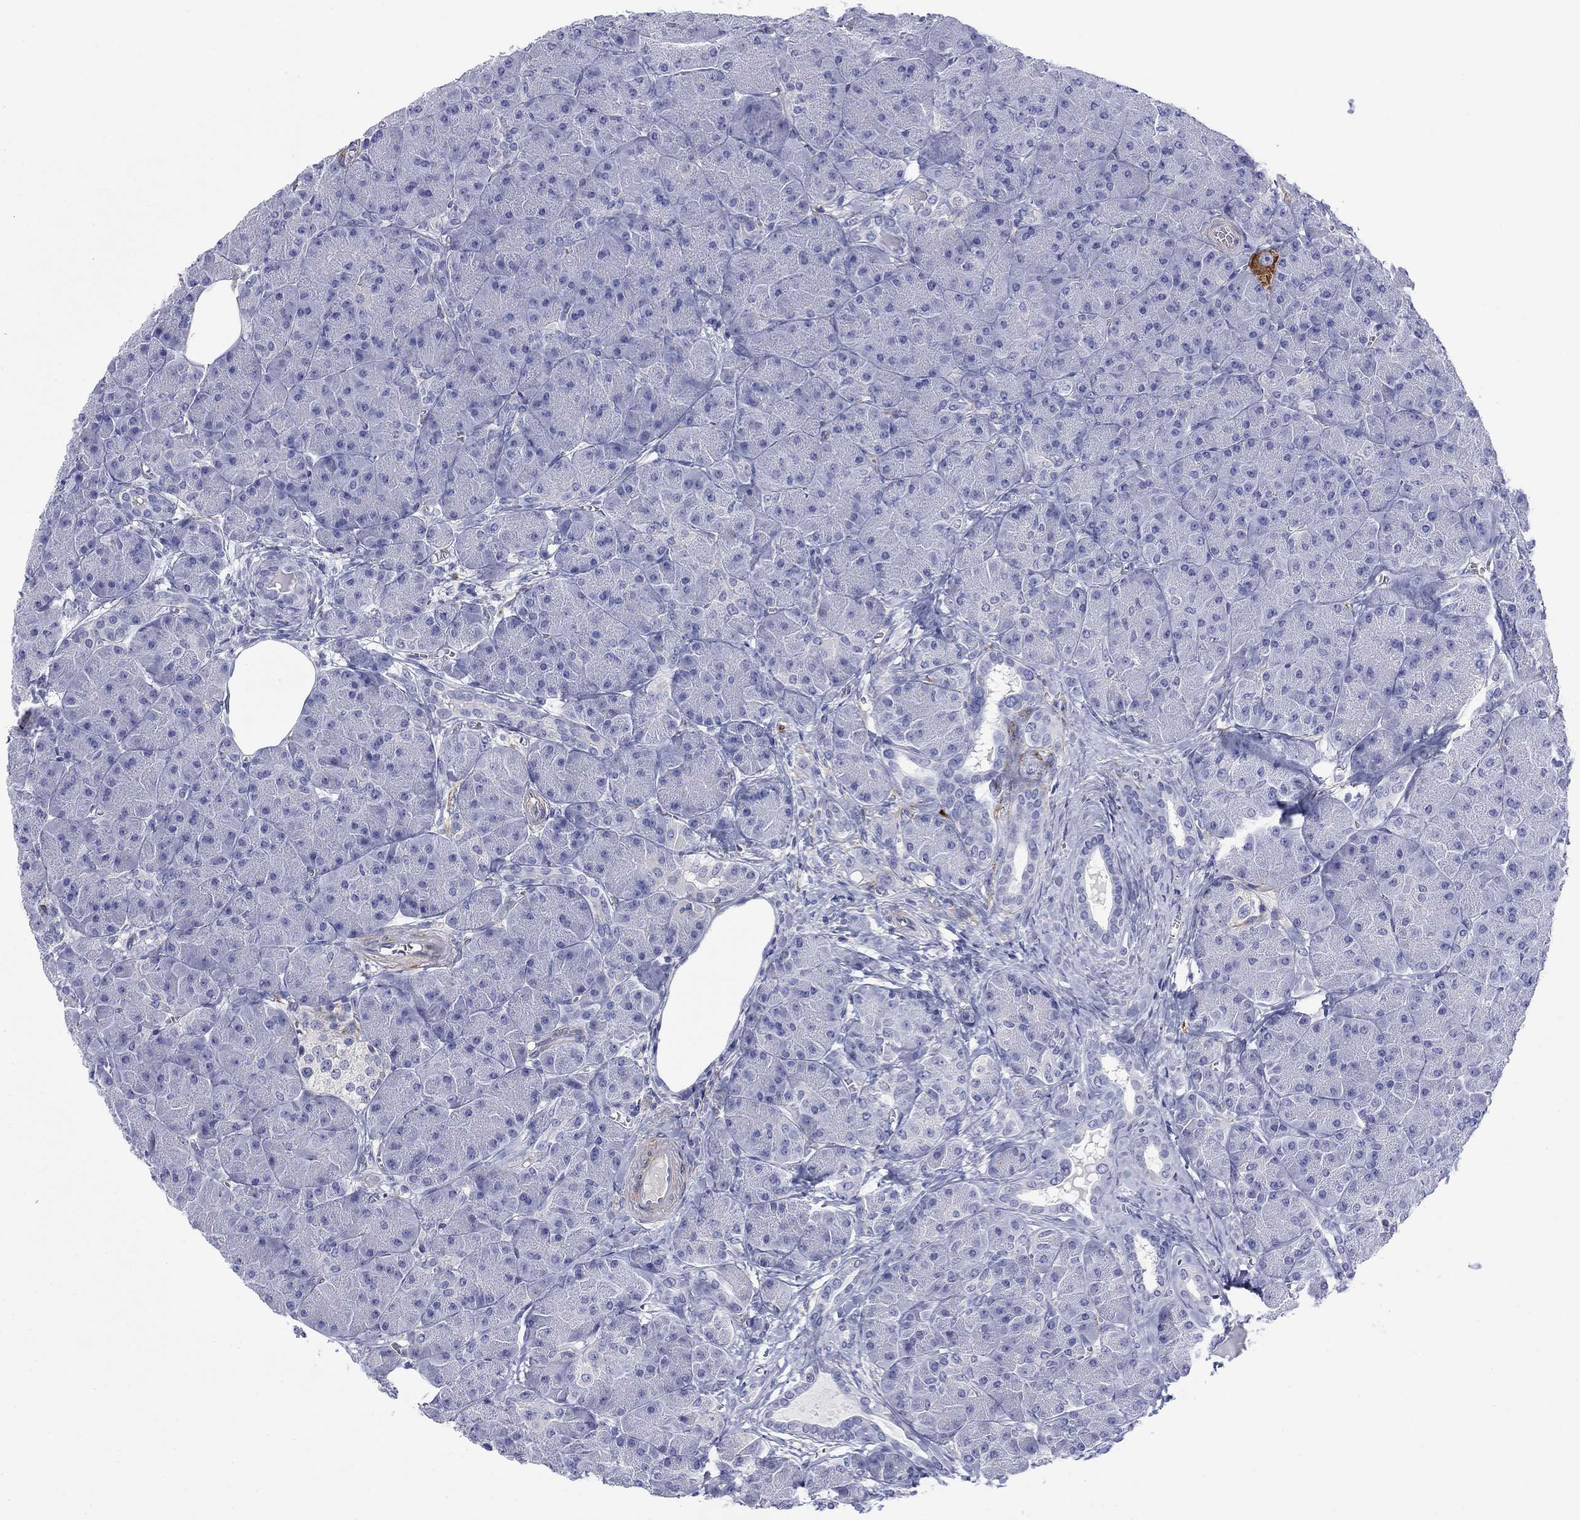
{"staining": {"intensity": "negative", "quantity": "none", "location": "none"}, "tissue": "pancreas", "cell_type": "Exocrine glandular cells", "image_type": "normal", "snomed": [{"axis": "morphology", "description": "Normal tissue, NOS"}, {"axis": "topography", "description": "Pancreas"}], "caption": "Immunohistochemical staining of unremarkable human pancreas reveals no significant expression in exocrine glandular cells. (Stains: DAB IHC with hematoxylin counter stain, Microscopy: brightfield microscopy at high magnification).", "gene": "PTPRZ1", "patient": {"sex": "male", "age": 61}}